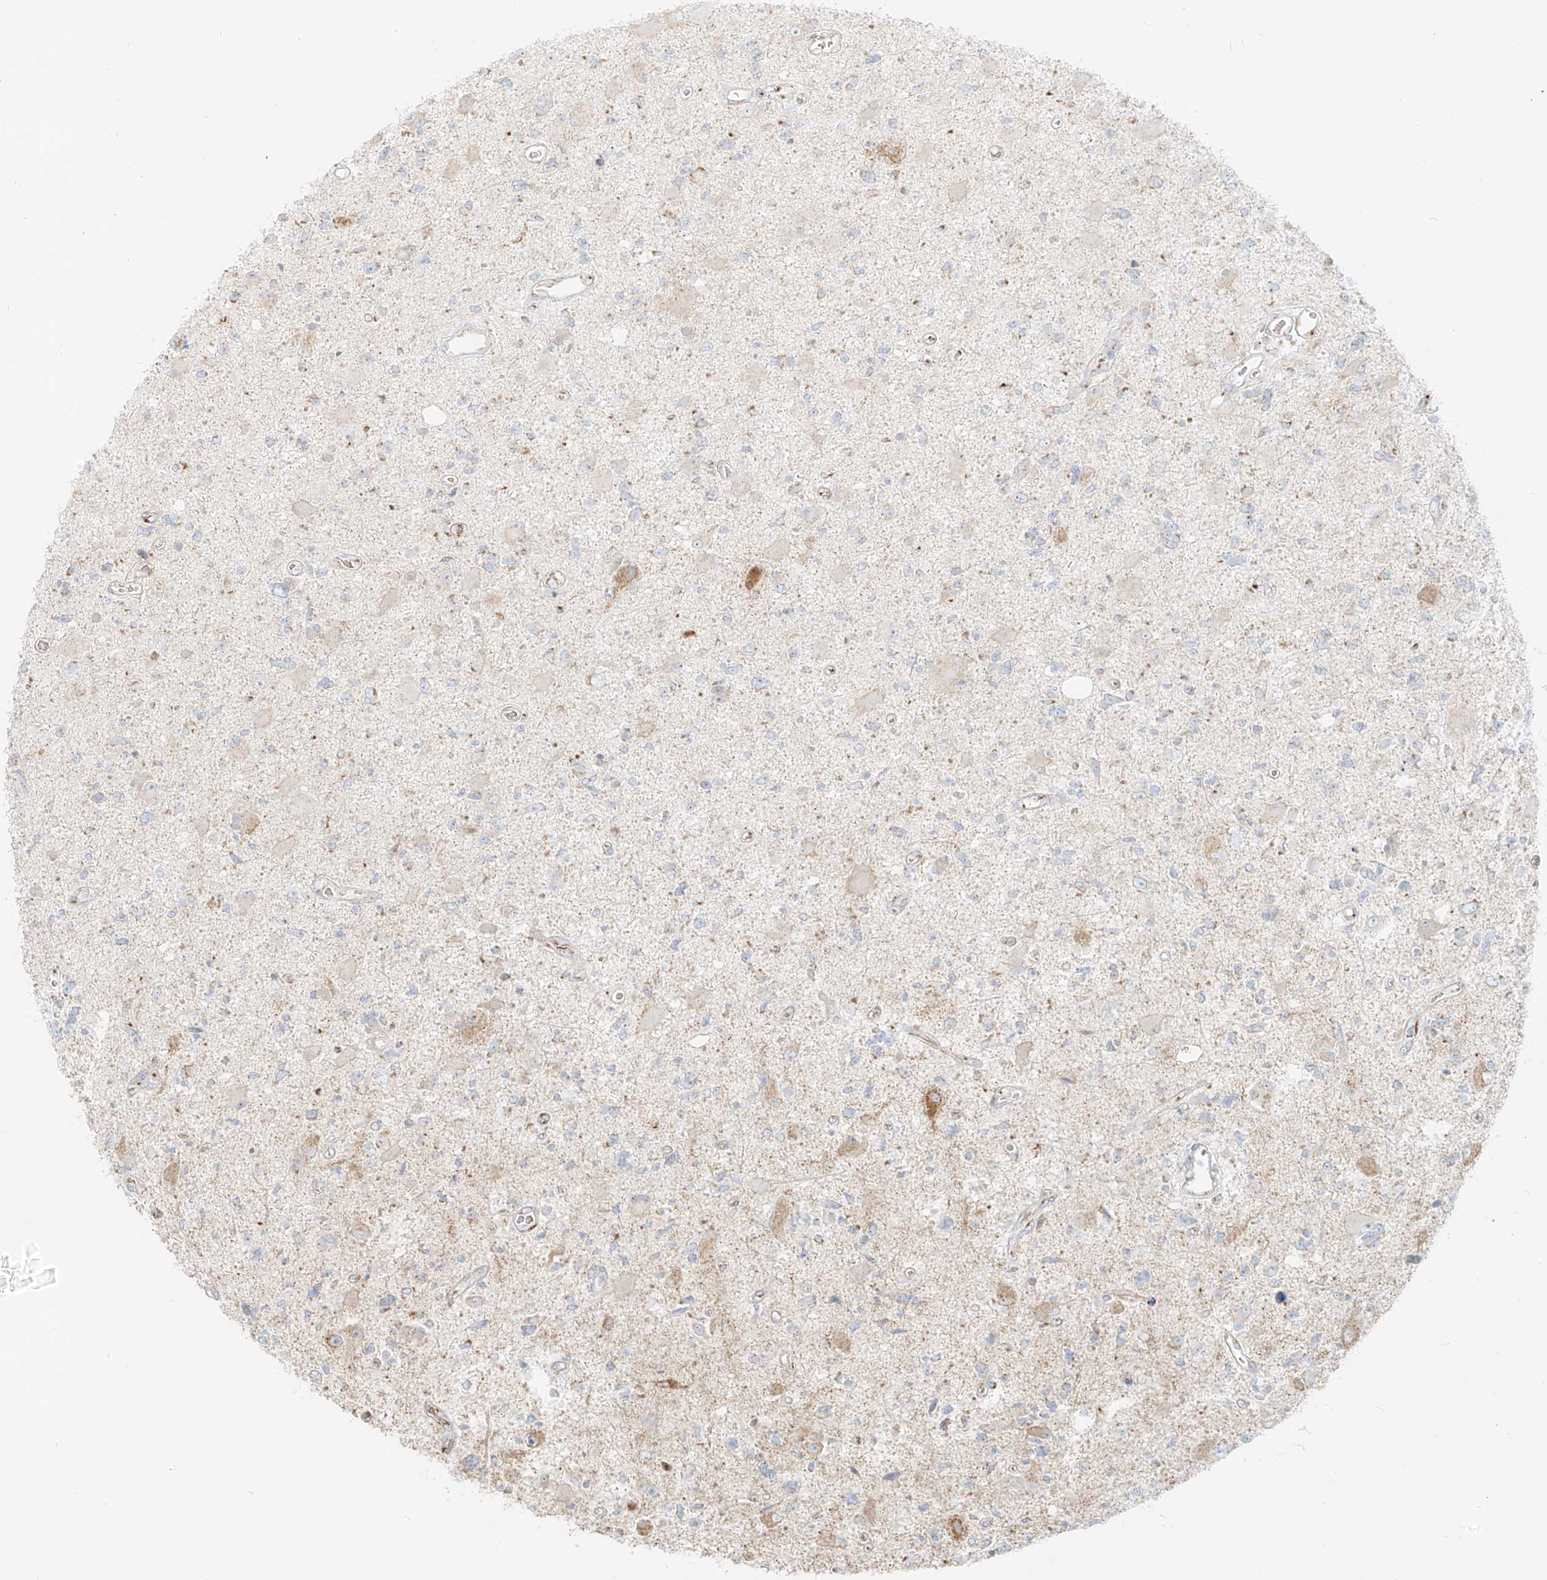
{"staining": {"intensity": "negative", "quantity": "none", "location": "none"}, "tissue": "glioma", "cell_type": "Tumor cells", "image_type": "cancer", "snomed": [{"axis": "morphology", "description": "Glioma, malignant, High grade"}, {"axis": "topography", "description": "Brain"}], "caption": "A high-resolution micrograph shows immunohistochemistry (IHC) staining of malignant glioma (high-grade), which shows no significant expression in tumor cells. (DAB (3,3'-diaminobenzidine) IHC, high magnification).", "gene": "TMEM87B", "patient": {"sex": "male", "age": 33}}